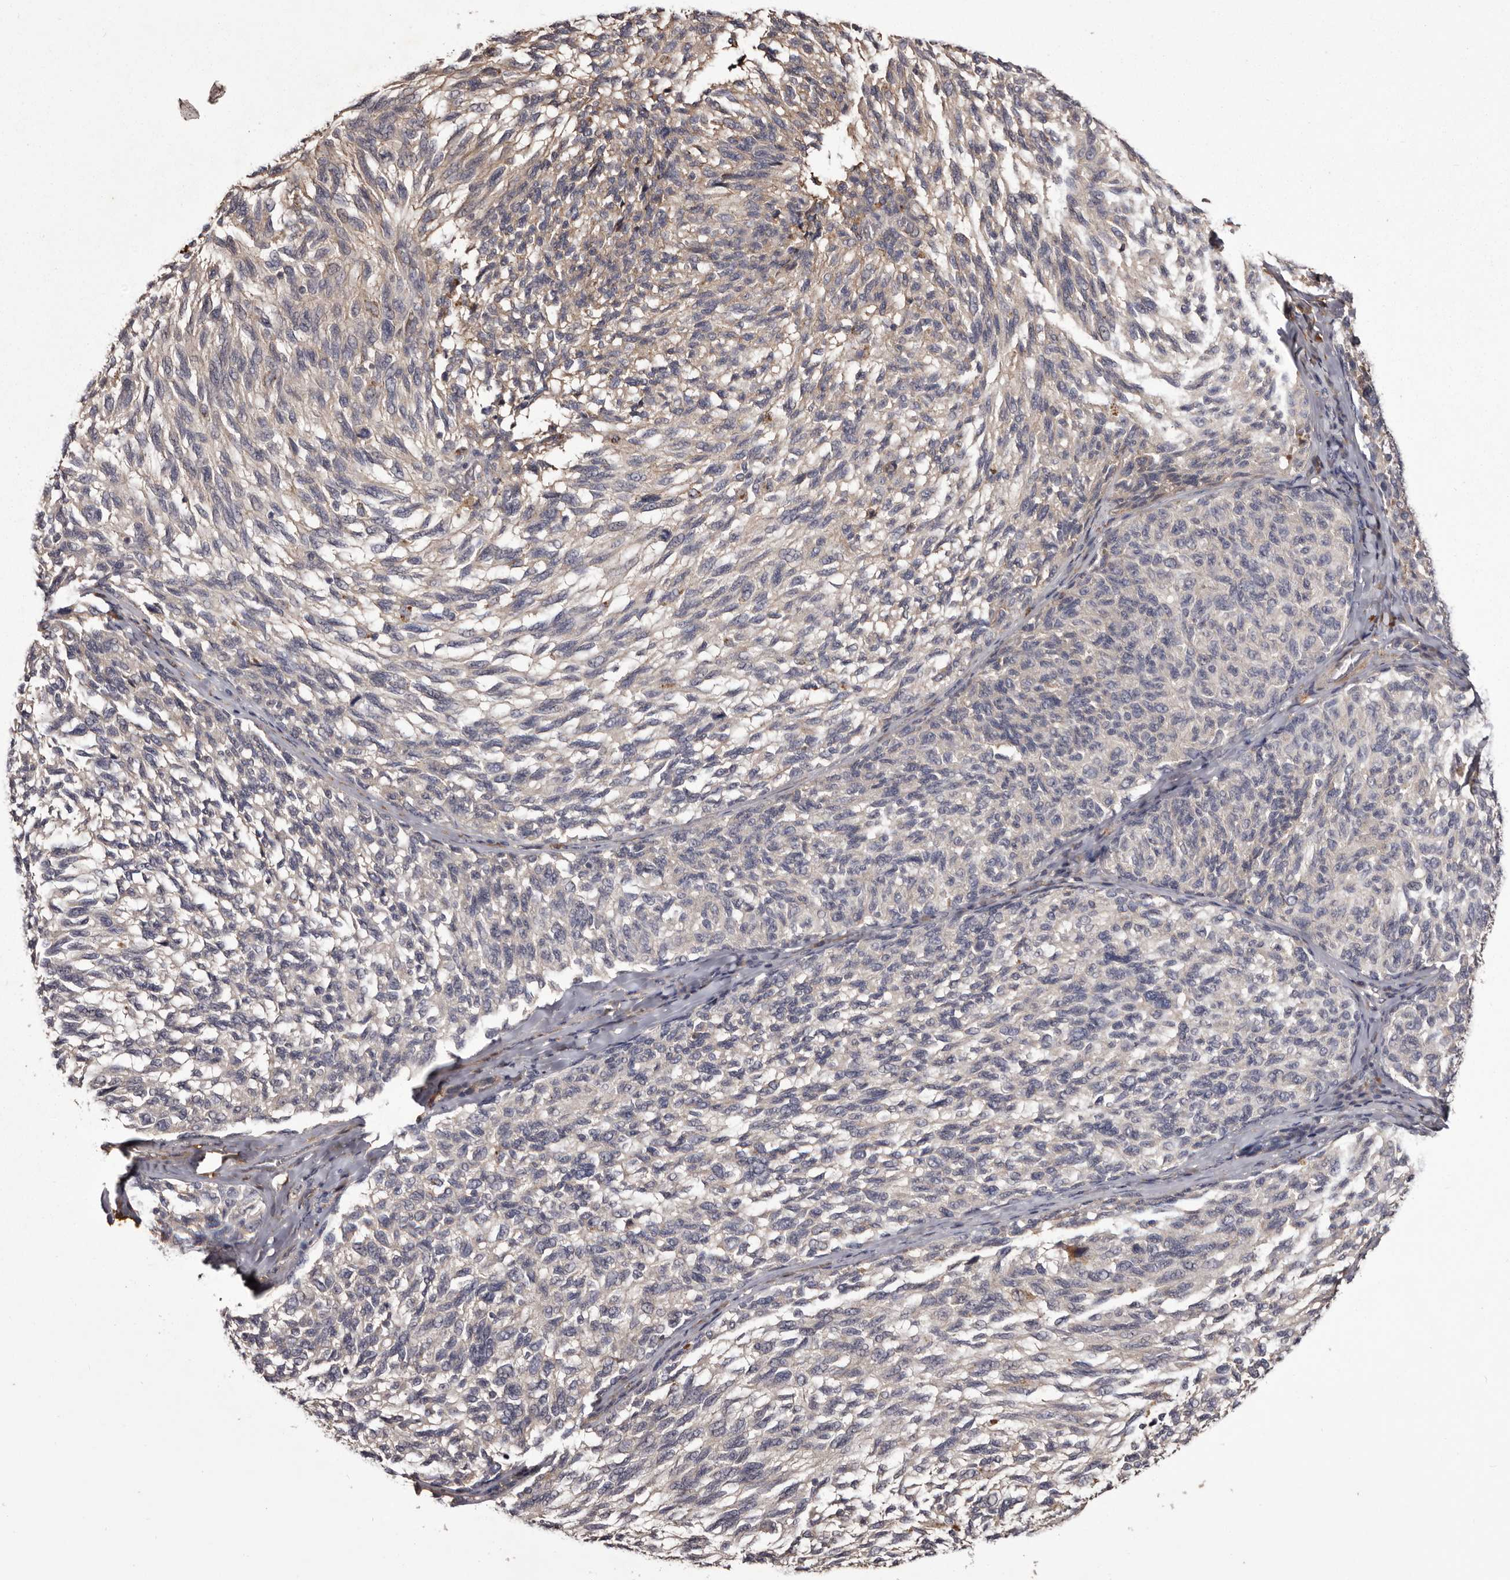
{"staining": {"intensity": "negative", "quantity": "none", "location": "none"}, "tissue": "melanoma", "cell_type": "Tumor cells", "image_type": "cancer", "snomed": [{"axis": "morphology", "description": "Malignant melanoma, NOS"}, {"axis": "topography", "description": "Skin"}], "caption": "IHC micrograph of neoplastic tissue: malignant melanoma stained with DAB (3,3'-diaminobenzidine) displays no significant protein staining in tumor cells. (Immunohistochemistry, brightfield microscopy, high magnification).", "gene": "CYP1B1", "patient": {"sex": "female", "age": 73}}